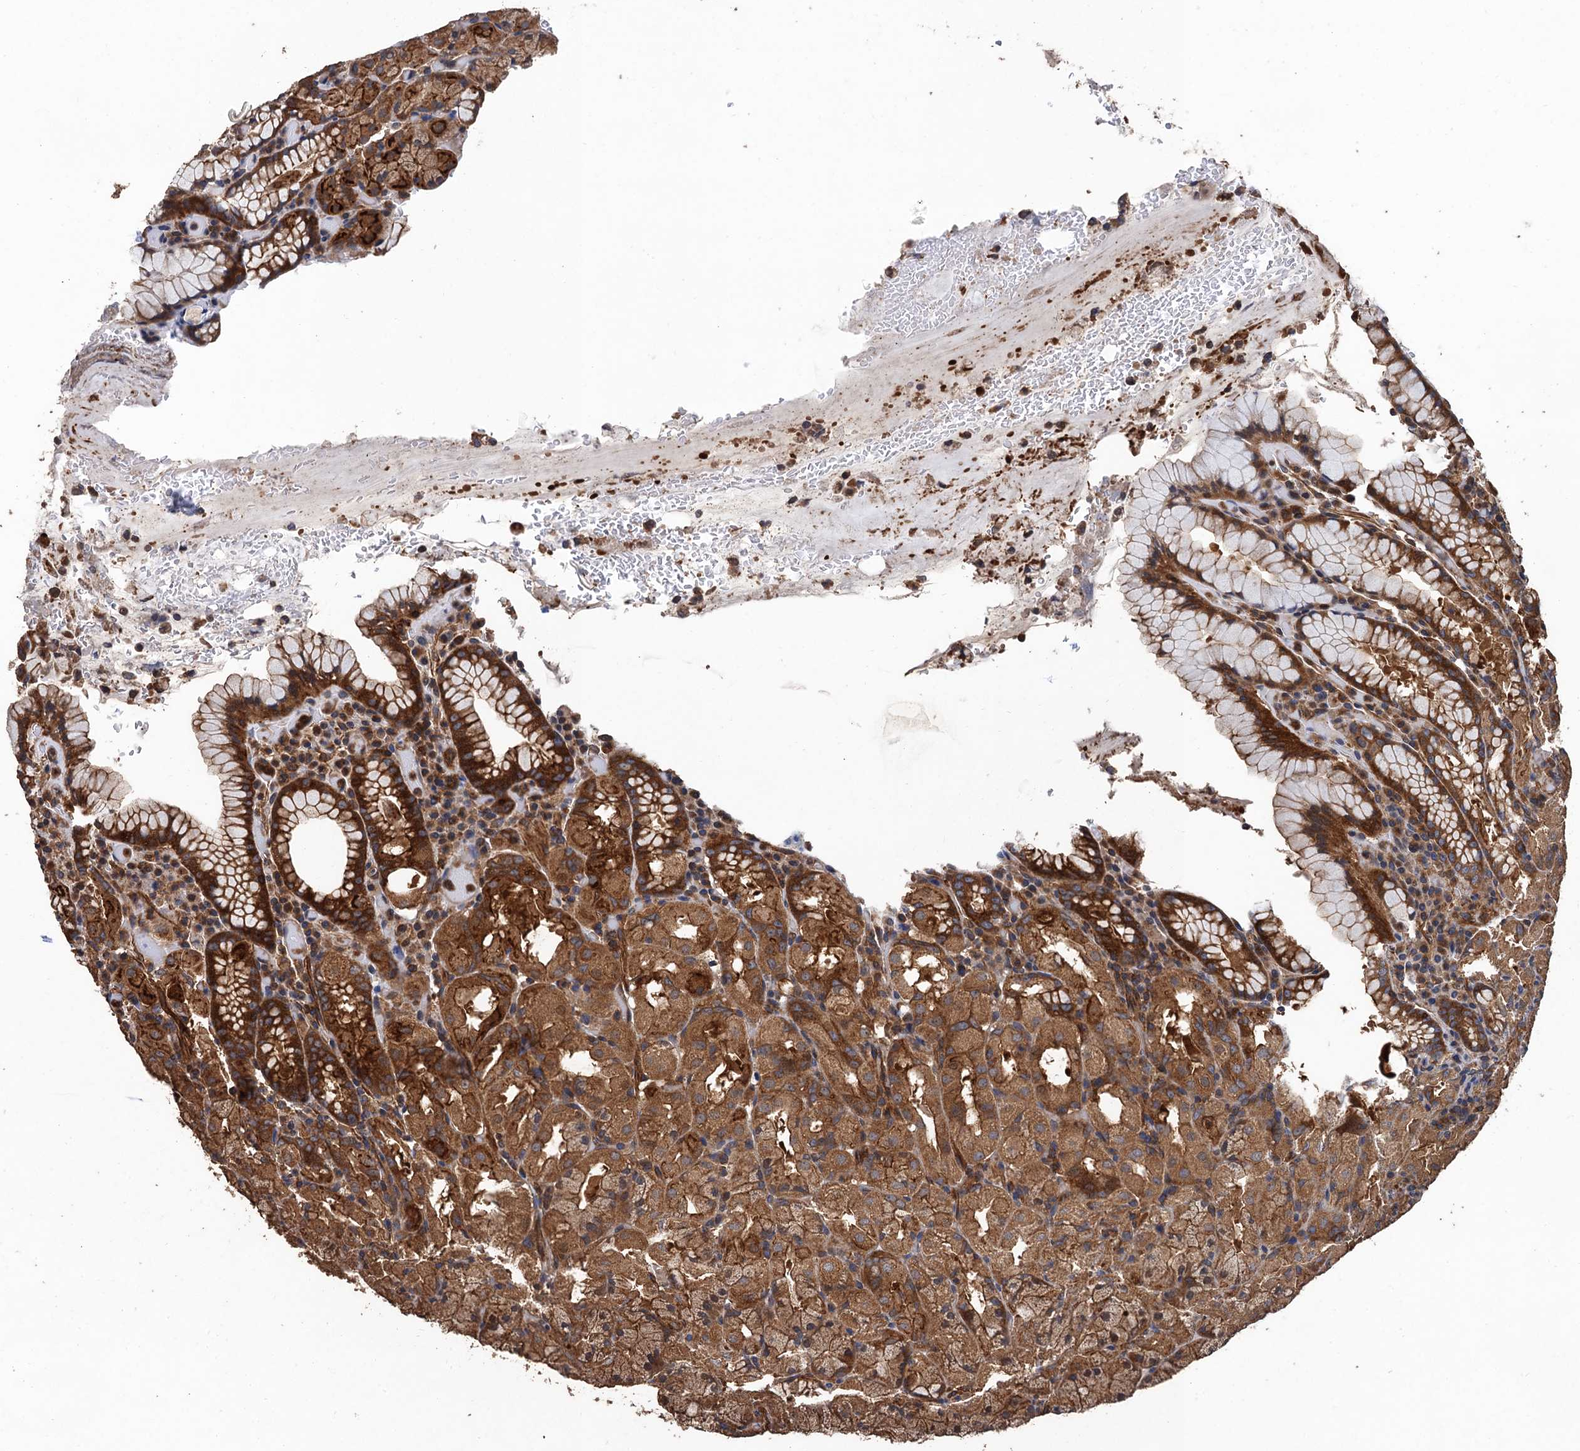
{"staining": {"intensity": "strong", "quantity": ">75%", "location": "cytoplasmic/membranous"}, "tissue": "stomach", "cell_type": "Glandular cells", "image_type": "normal", "snomed": [{"axis": "morphology", "description": "Normal tissue, NOS"}, {"axis": "topography", "description": "Stomach, upper"}, {"axis": "topography", "description": "Stomach, lower"}], "caption": "Immunohistochemistry (DAB) staining of unremarkable stomach shows strong cytoplasmic/membranous protein expression in approximately >75% of glandular cells.", "gene": "PPP4R1", "patient": {"sex": "male", "age": 80}}